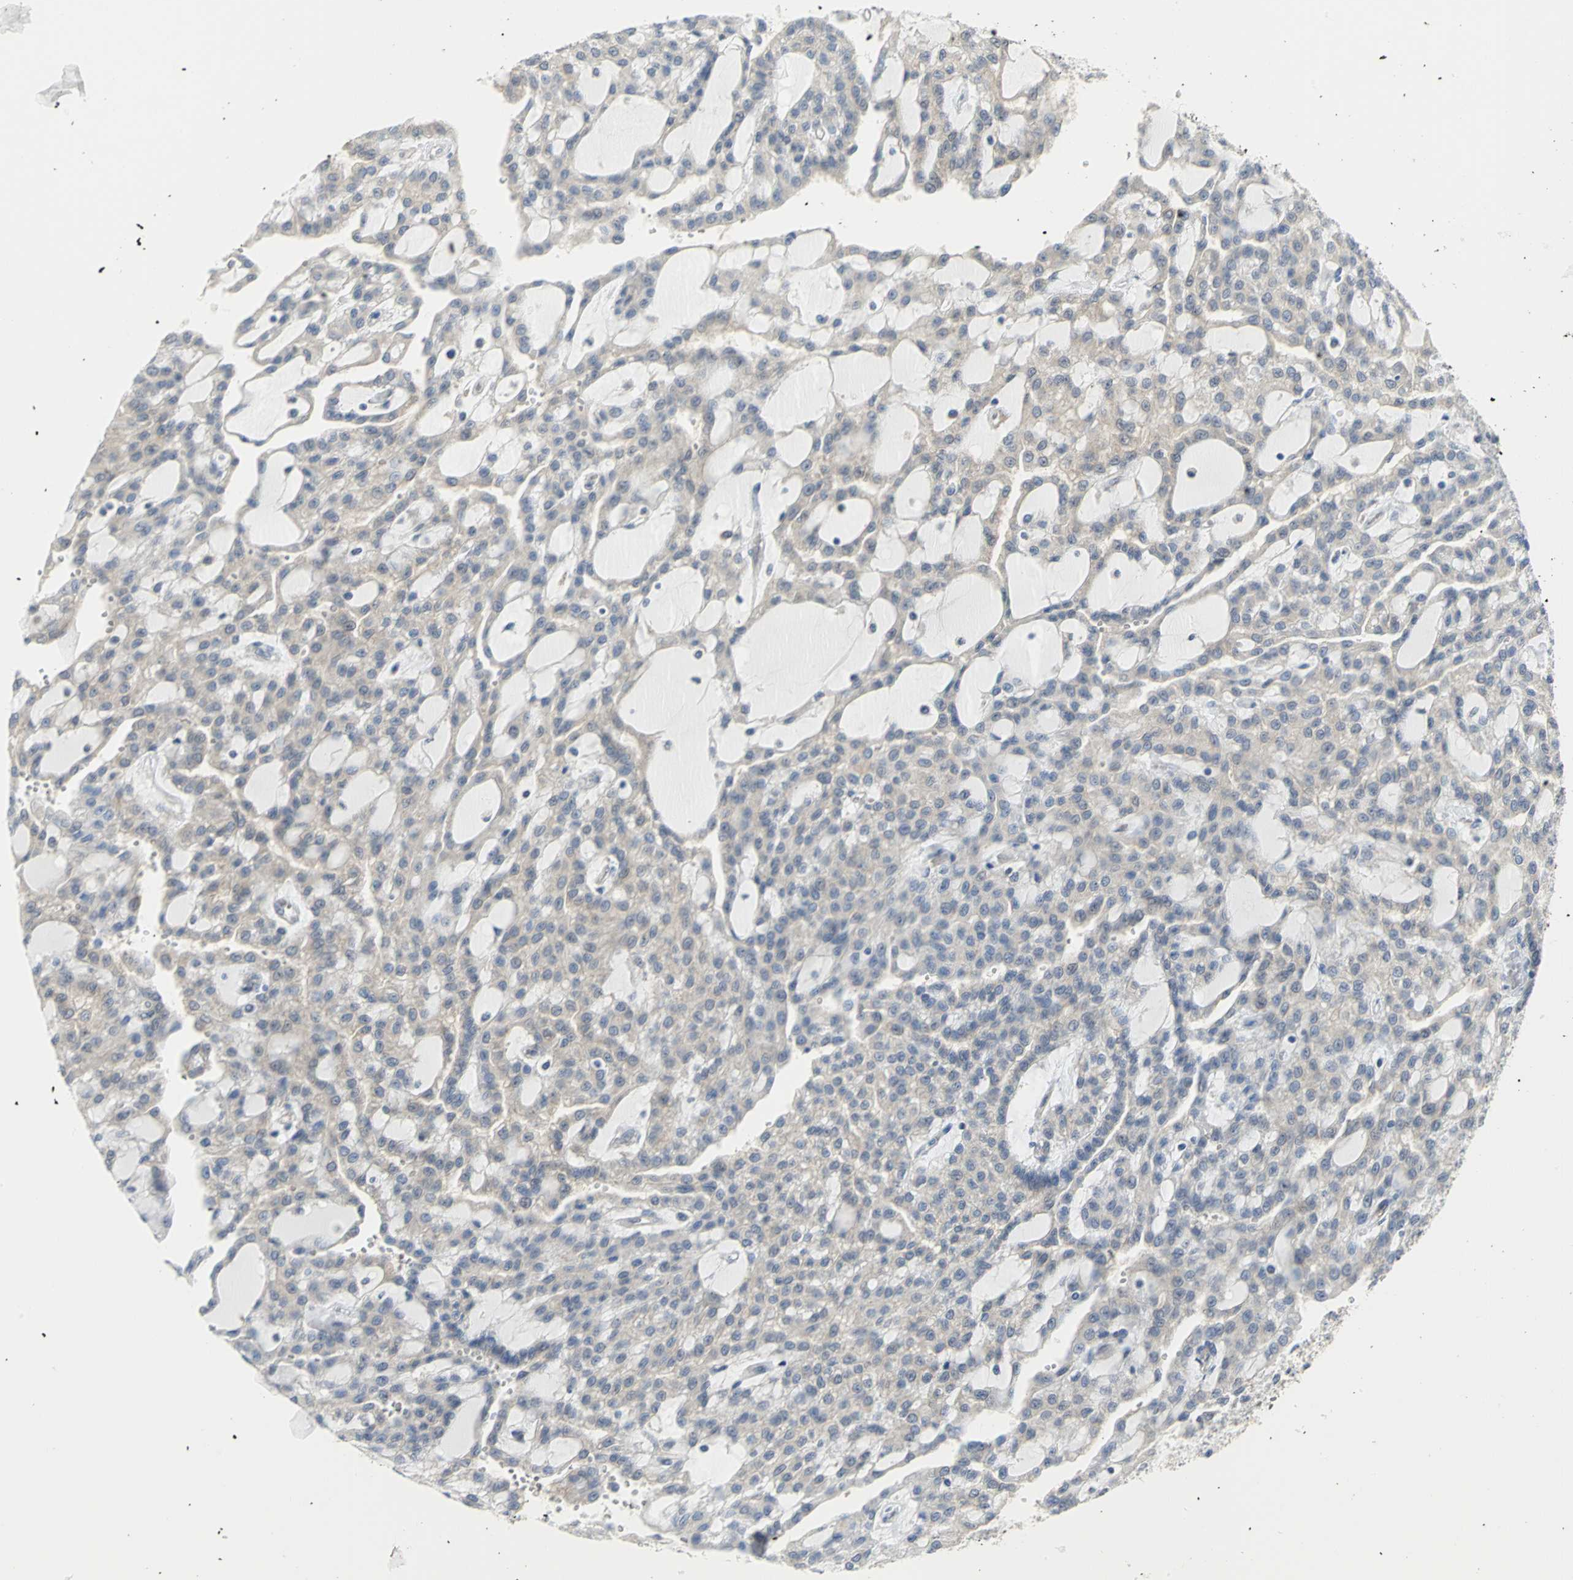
{"staining": {"intensity": "negative", "quantity": "none", "location": "none"}, "tissue": "renal cancer", "cell_type": "Tumor cells", "image_type": "cancer", "snomed": [{"axis": "morphology", "description": "Adenocarcinoma, NOS"}, {"axis": "topography", "description": "Kidney"}], "caption": "Tumor cells show no significant protein positivity in renal adenocarcinoma.", "gene": "PGM3", "patient": {"sex": "male", "age": 63}}